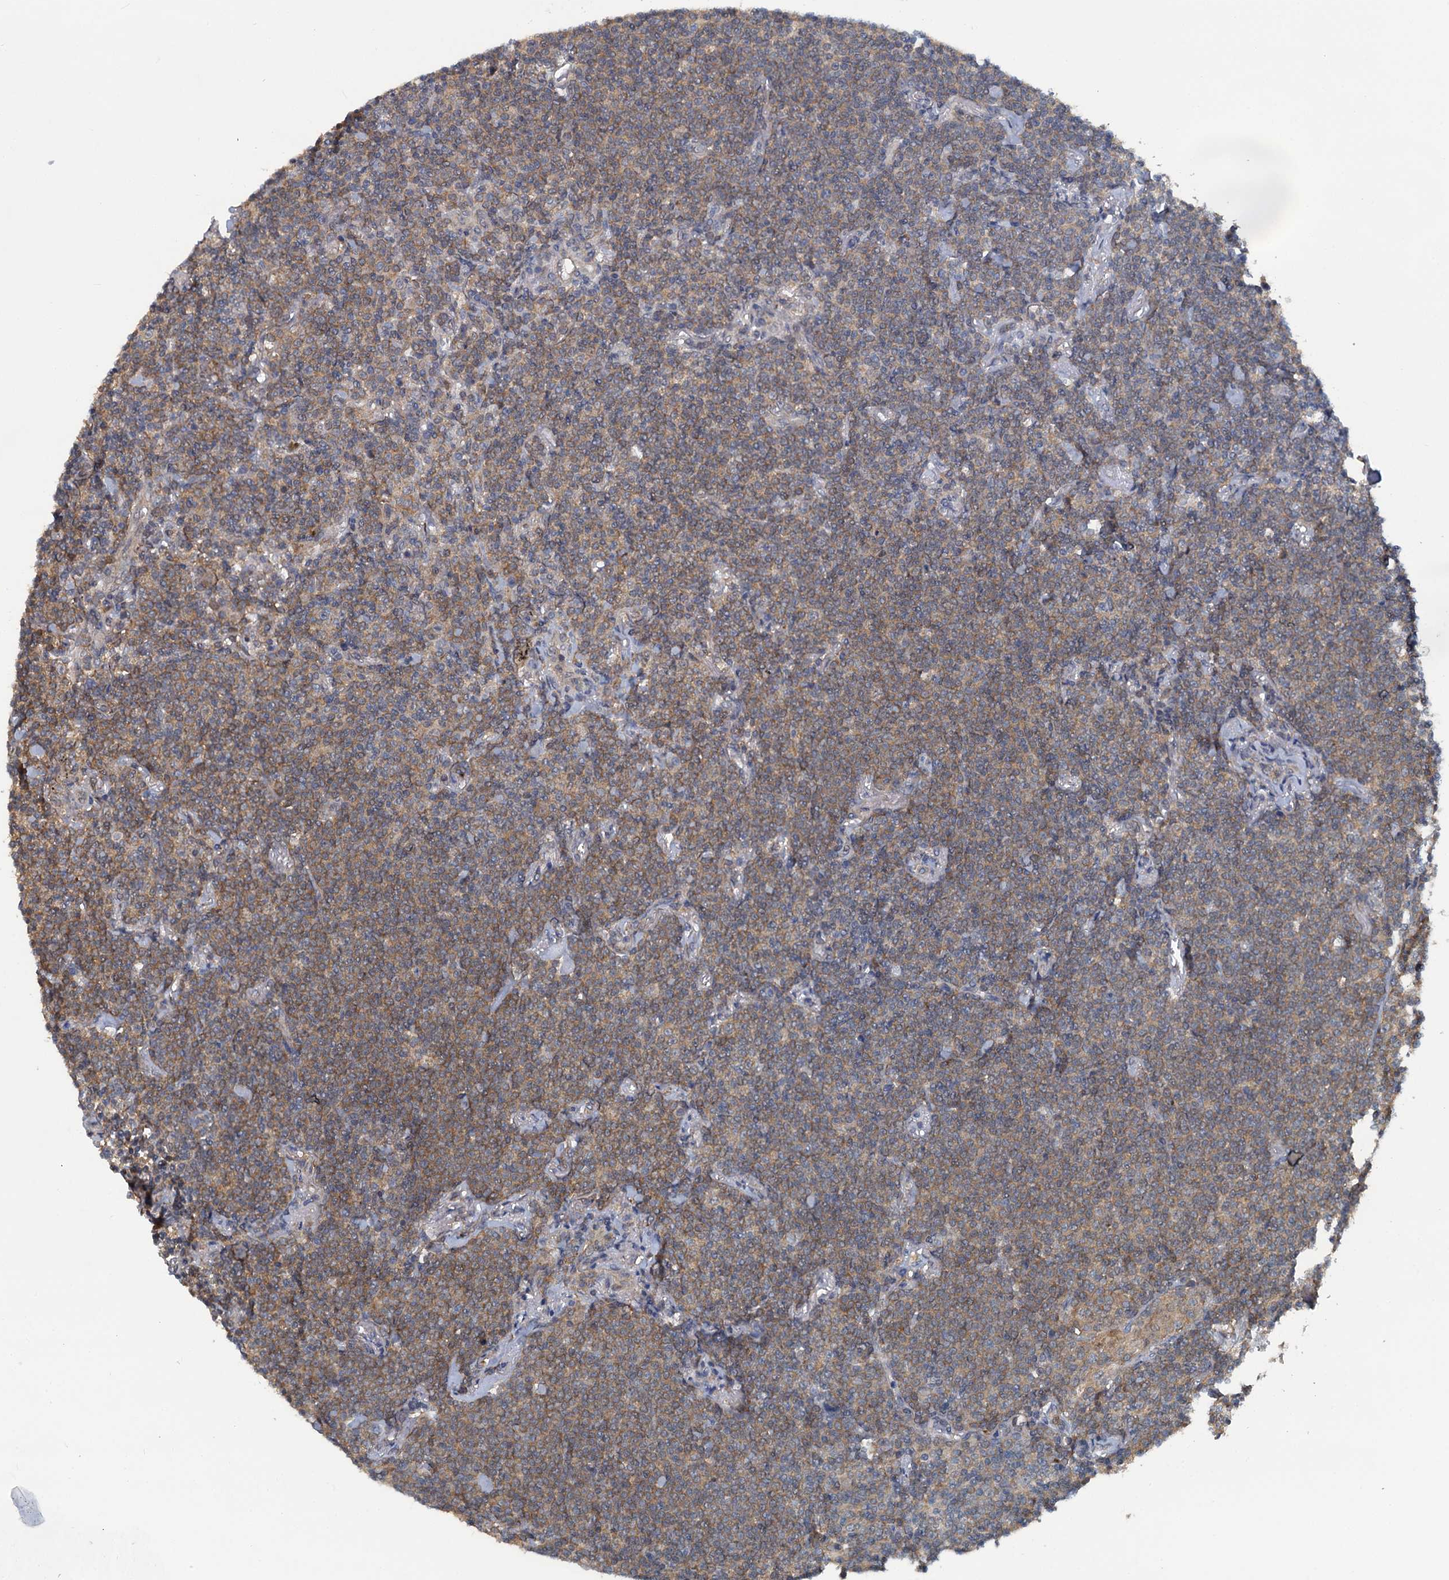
{"staining": {"intensity": "moderate", "quantity": ">75%", "location": "cytoplasmic/membranous"}, "tissue": "lymphoma", "cell_type": "Tumor cells", "image_type": "cancer", "snomed": [{"axis": "morphology", "description": "Malignant lymphoma, non-Hodgkin's type, Low grade"}, {"axis": "topography", "description": "Lung"}], "caption": "About >75% of tumor cells in human lymphoma demonstrate moderate cytoplasmic/membranous protein expression as visualized by brown immunohistochemical staining.", "gene": "GCLM", "patient": {"sex": "female", "age": 71}}